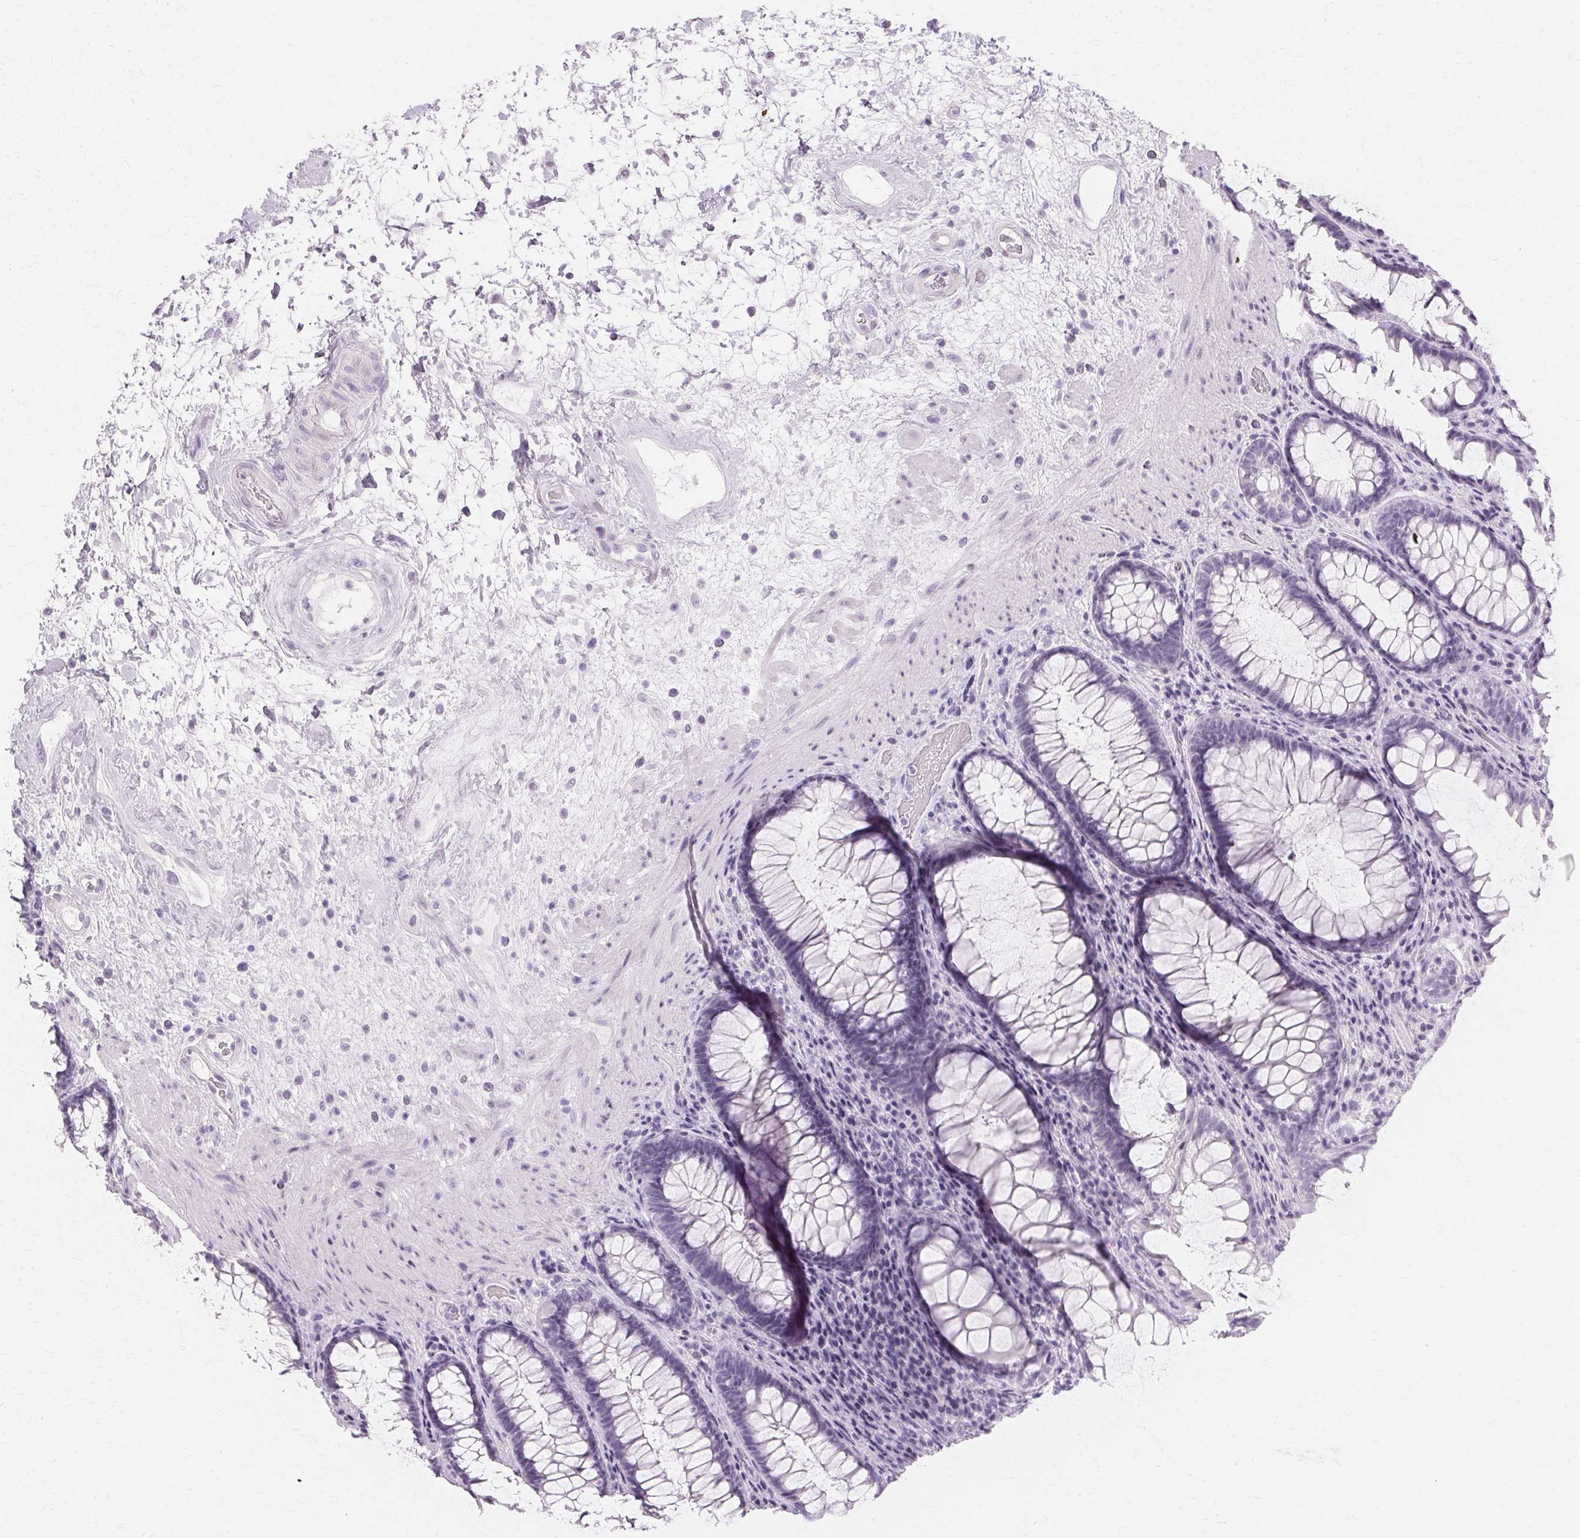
{"staining": {"intensity": "negative", "quantity": "none", "location": "none"}, "tissue": "rectum", "cell_type": "Glandular cells", "image_type": "normal", "snomed": [{"axis": "morphology", "description": "Normal tissue, NOS"}, {"axis": "topography", "description": "Rectum"}], "caption": "Glandular cells show no significant protein expression in unremarkable rectum. (DAB immunohistochemistry, high magnification).", "gene": "KRT6A", "patient": {"sex": "male", "age": 72}}